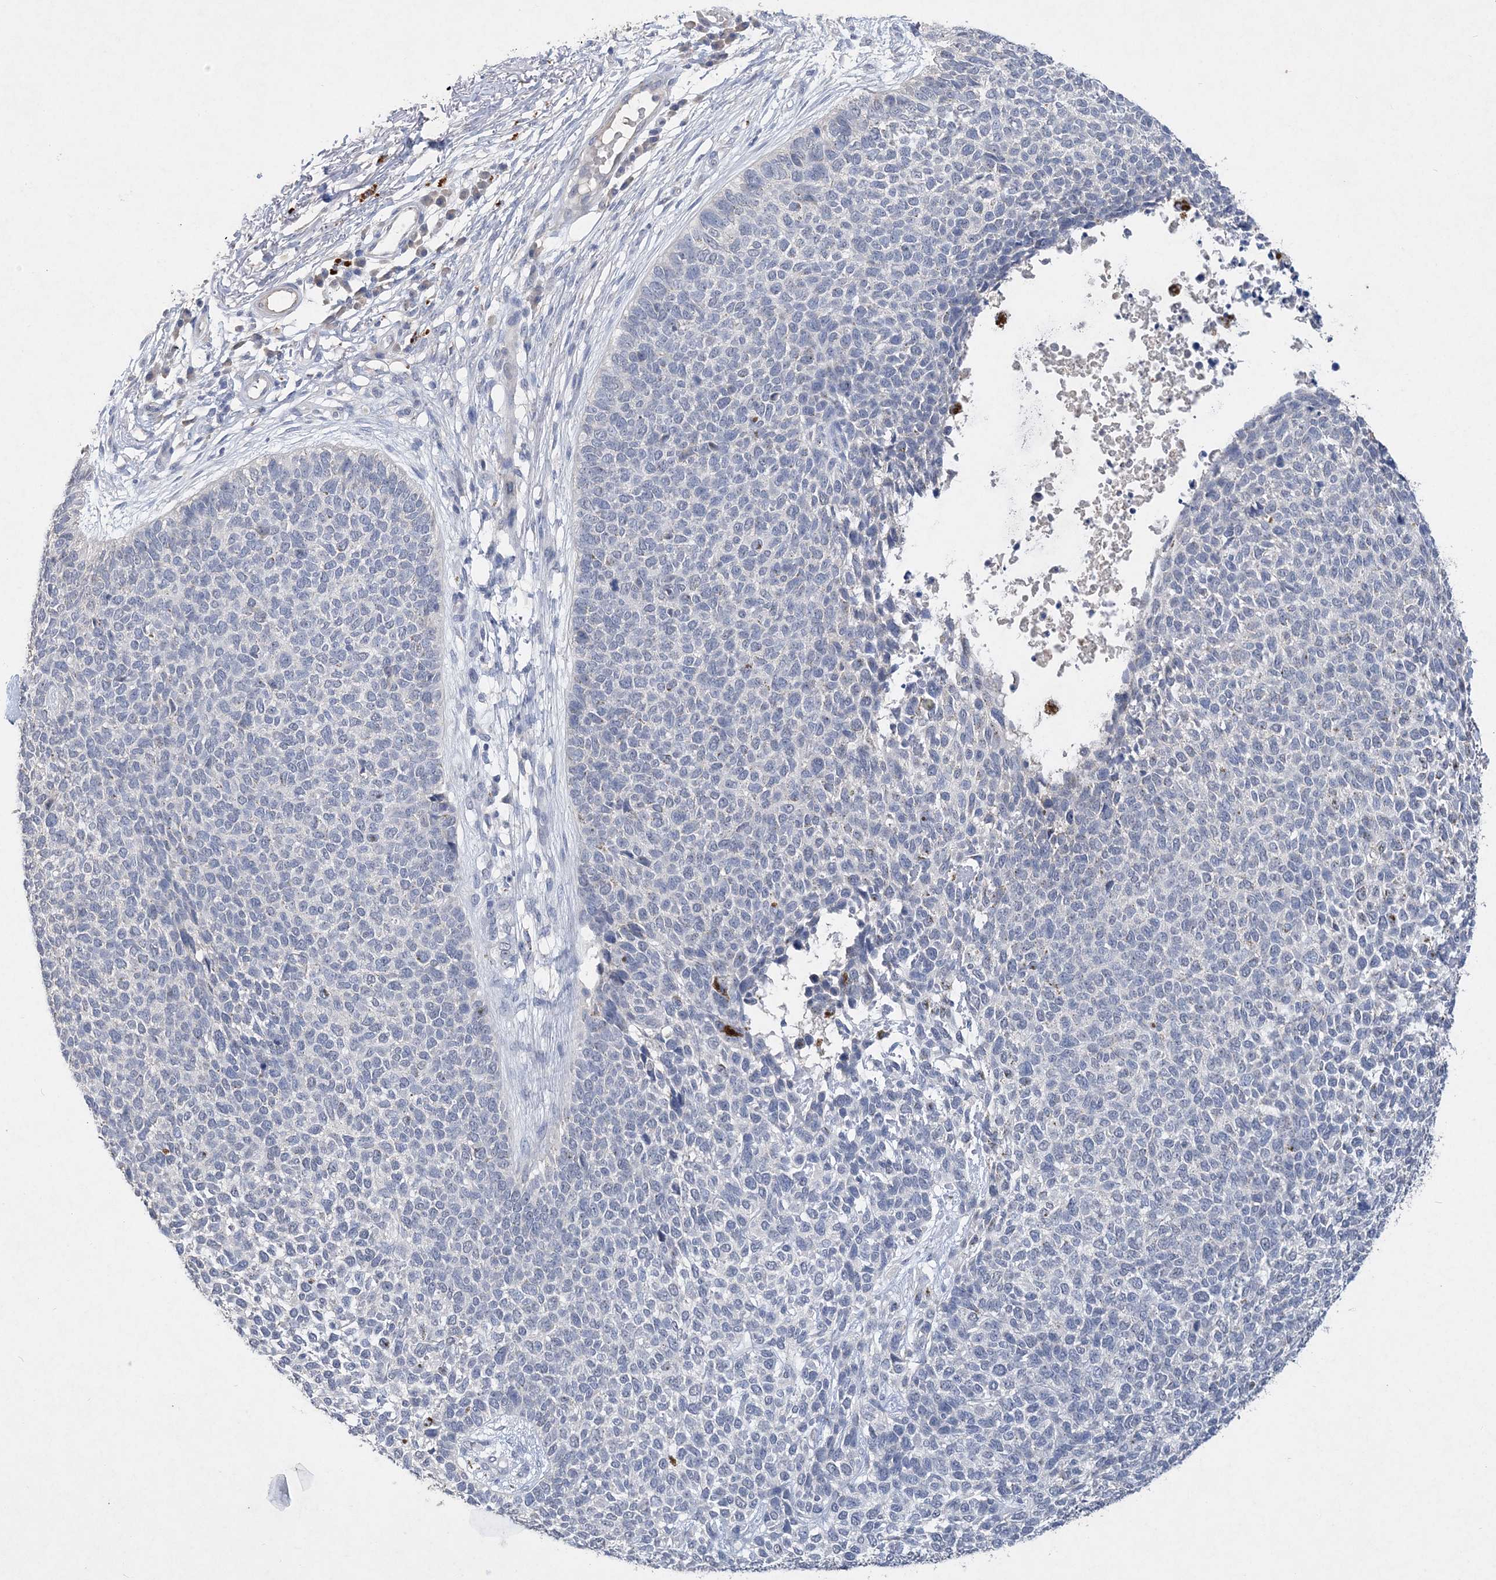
{"staining": {"intensity": "negative", "quantity": "none", "location": "none"}, "tissue": "skin cancer", "cell_type": "Tumor cells", "image_type": "cancer", "snomed": [{"axis": "morphology", "description": "Basal cell carcinoma"}, {"axis": "topography", "description": "Skin"}], "caption": "High magnification brightfield microscopy of basal cell carcinoma (skin) stained with DAB (3,3'-diaminobenzidine) (brown) and counterstained with hematoxylin (blue): tumor cells show no significant positivity.", "gene": "C11orf58", "patient": {"sex": "female", "age": 84}}